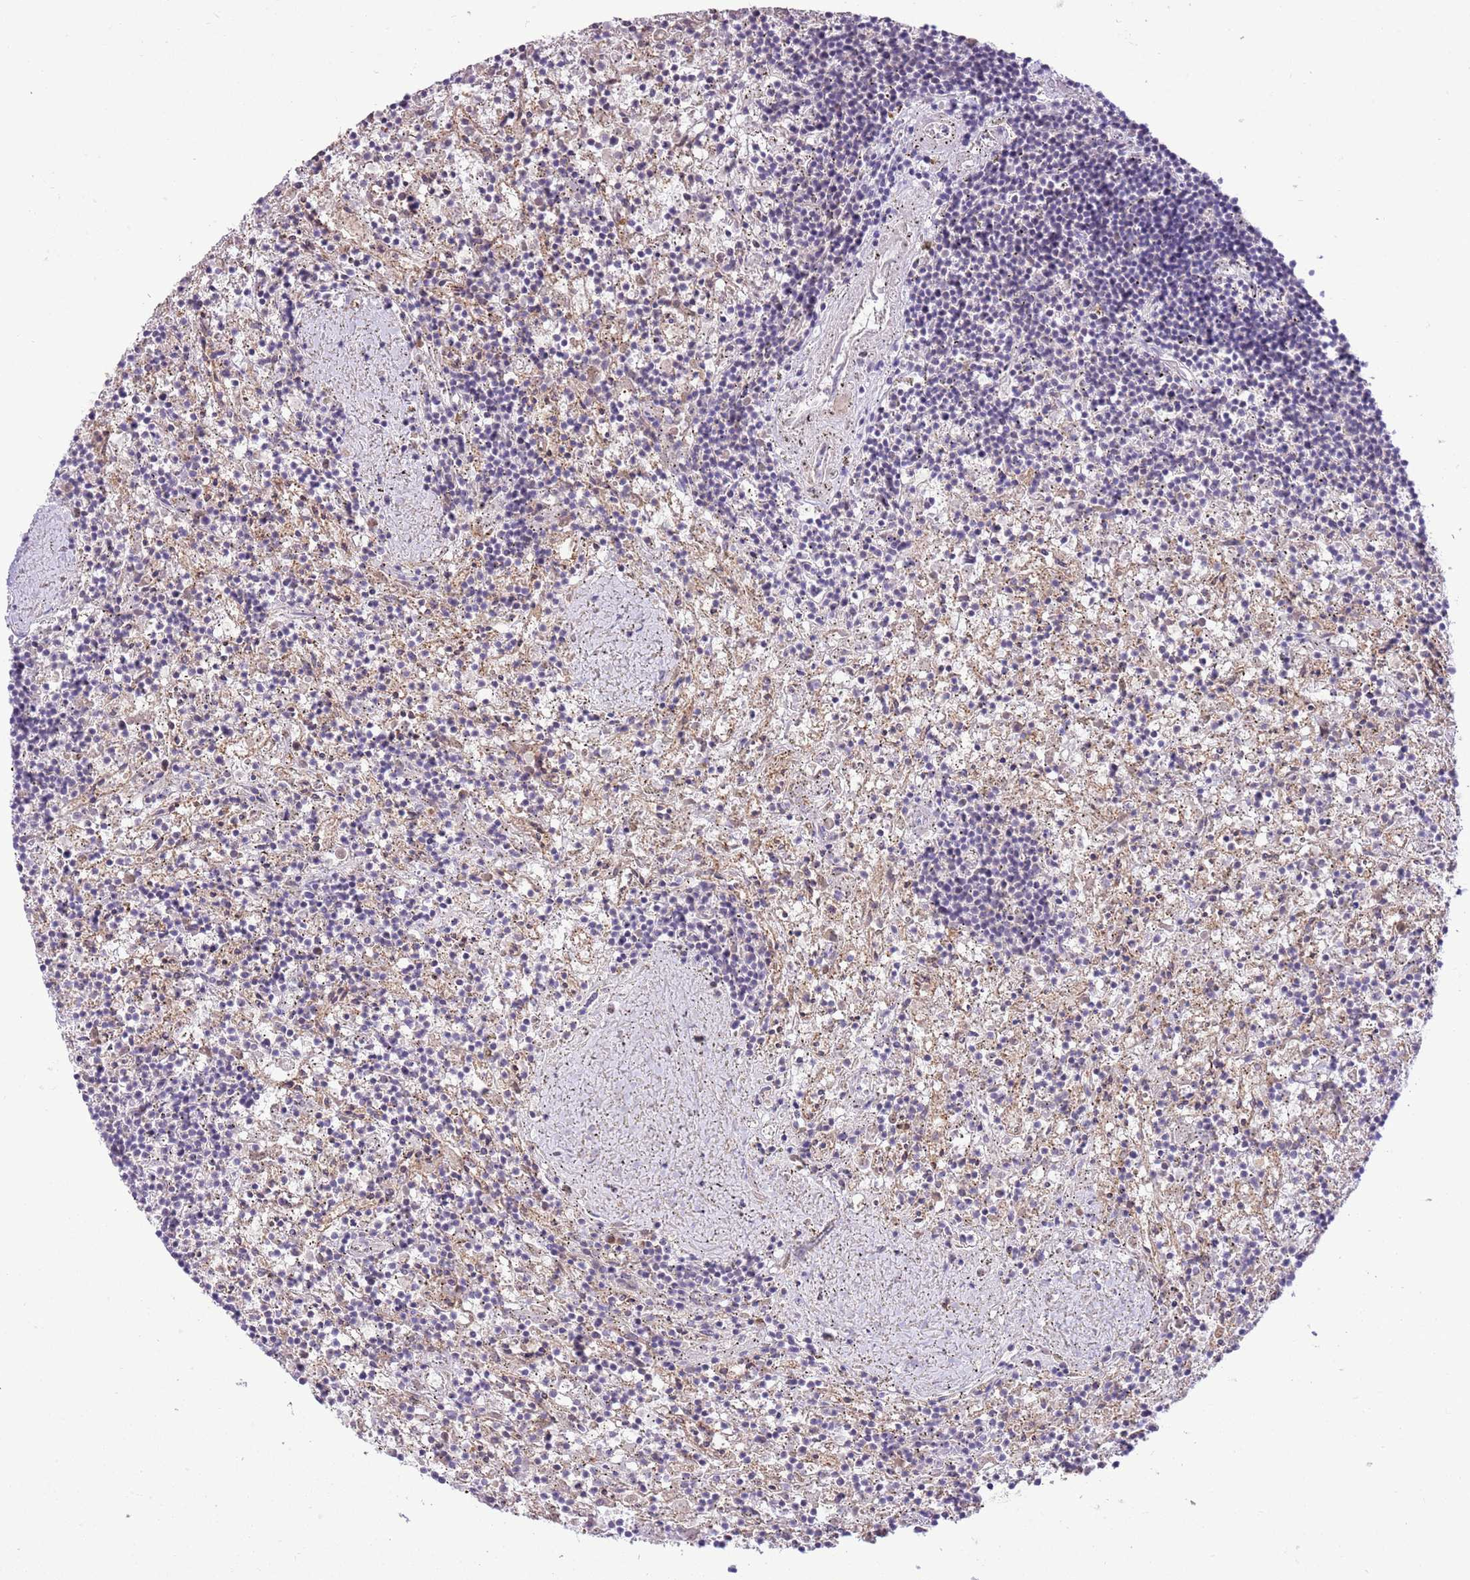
{"staining": {"intensity": "negative", "quantity": "none", "location": "none"}, "tissue": "lymphoma", "cell_type": "Tumor cells", "image_type": "cancer", "snomed": [{"axis": "morphology", "description": "Malignant lymphoma, non-Hodgkin's type, Low grade"}, {"axis": "topography", "description": "Spleen"}], "caption": "Immunohistochemistry (IHC) photomicrograph of lymphoma stained for a protein (brown), which reveals no positivity in tumor cells.", "gene": "GALK2", "patient": {"sex": "male", "age": 76}}